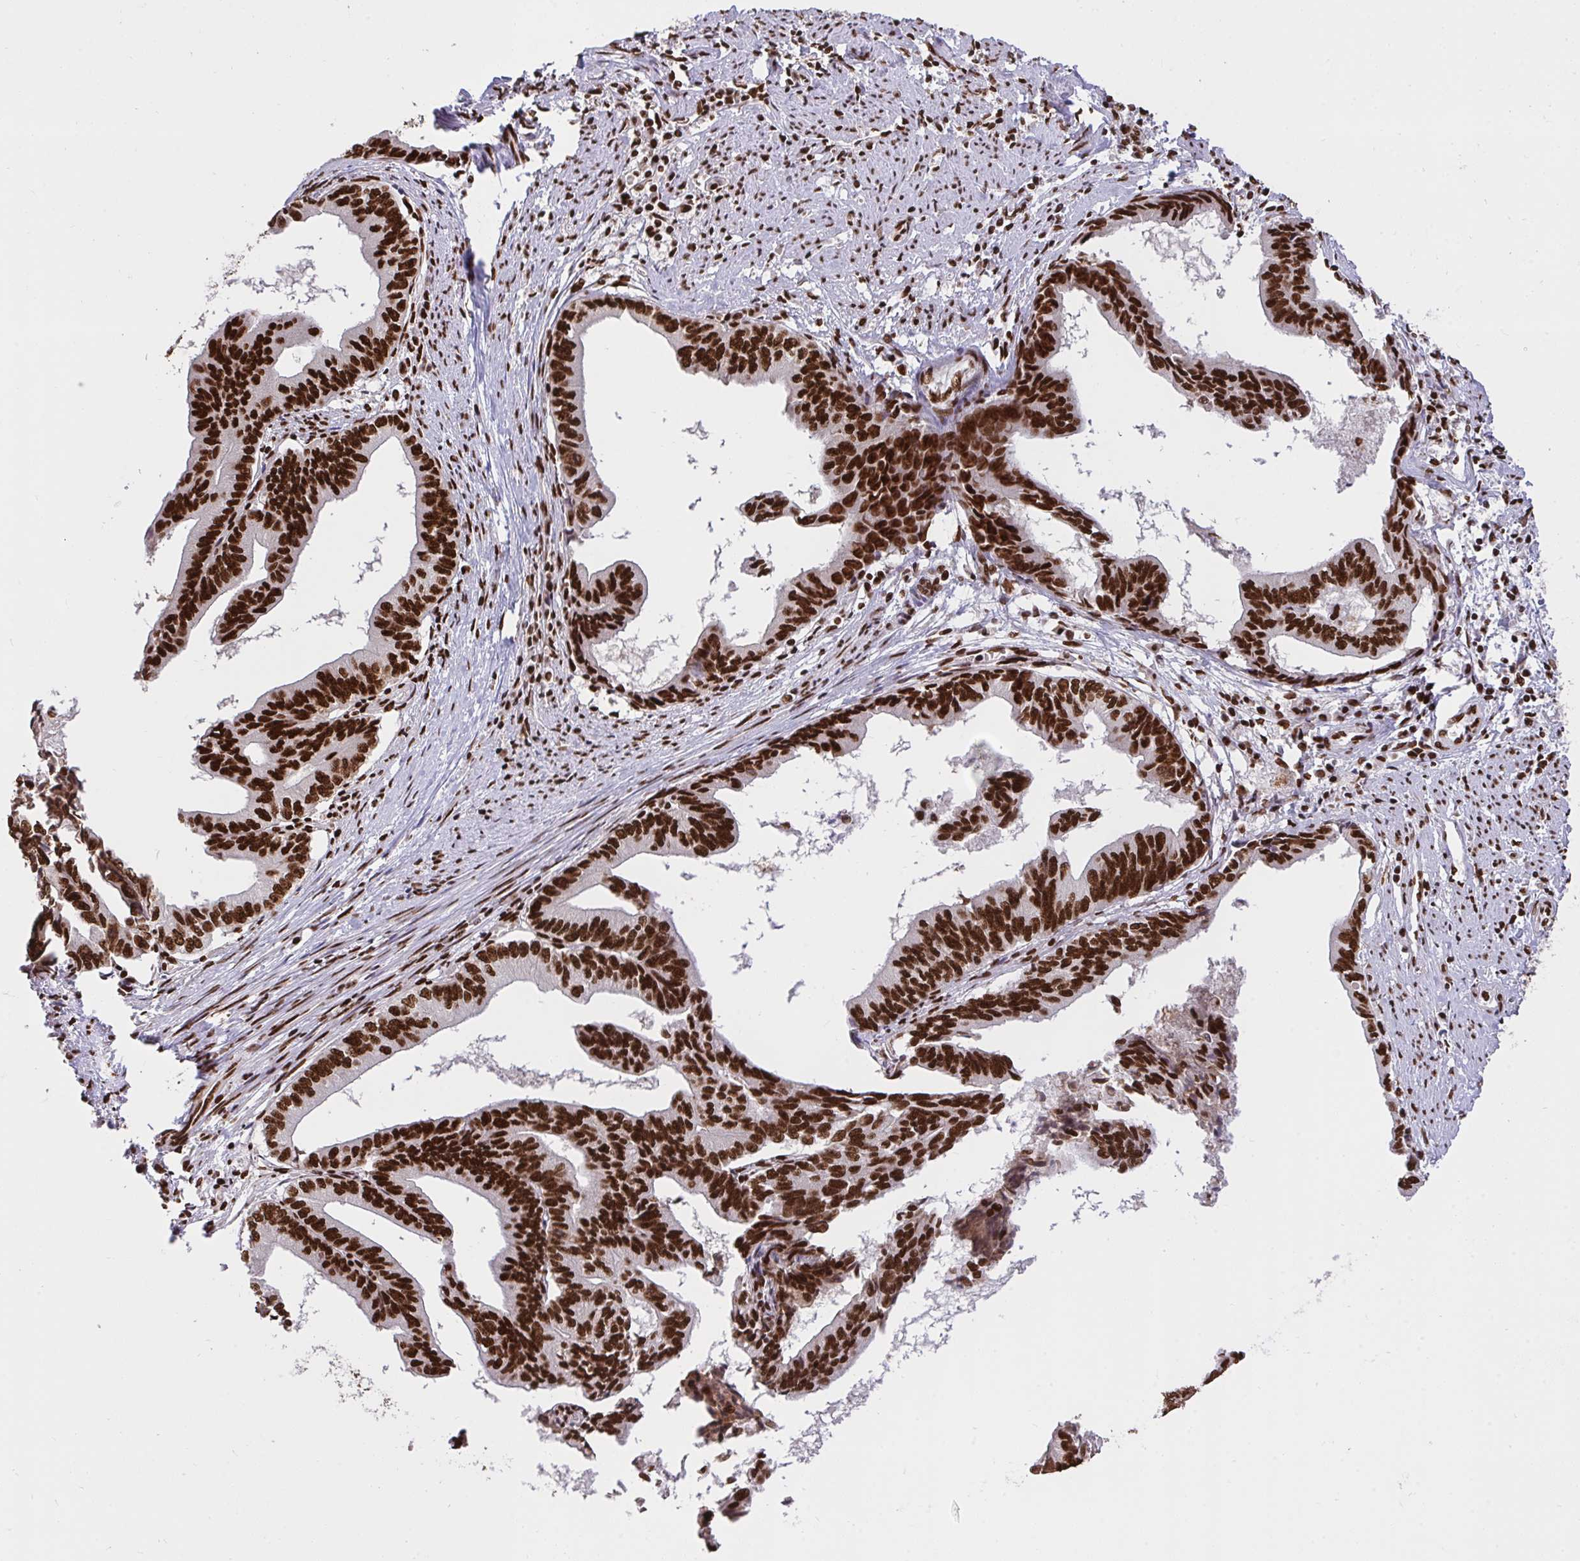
{"staining": {"intensity": "strong", "quantity": ">75%", "location": "nuclear"}, "tissue": "endometrial cancer", "cell_type": "Tumor cells", "image_type": "cancer", "snomed": [{"axis": "morphology", "description": "Adenocarcinoma, NOS"}, {"axis": "topography", "description": "Endometrium"}], "caption": "A high amount of strong nuclear staining is appreciated in about >75% of tumor cells in endometrial cancer tissue. (DAB (3,3'-diaminobenzidine) IHC with brightfield microscopy, high magnification).", "gene": "HNRNPL", "patient": {"sex": "female", "age": 65}}